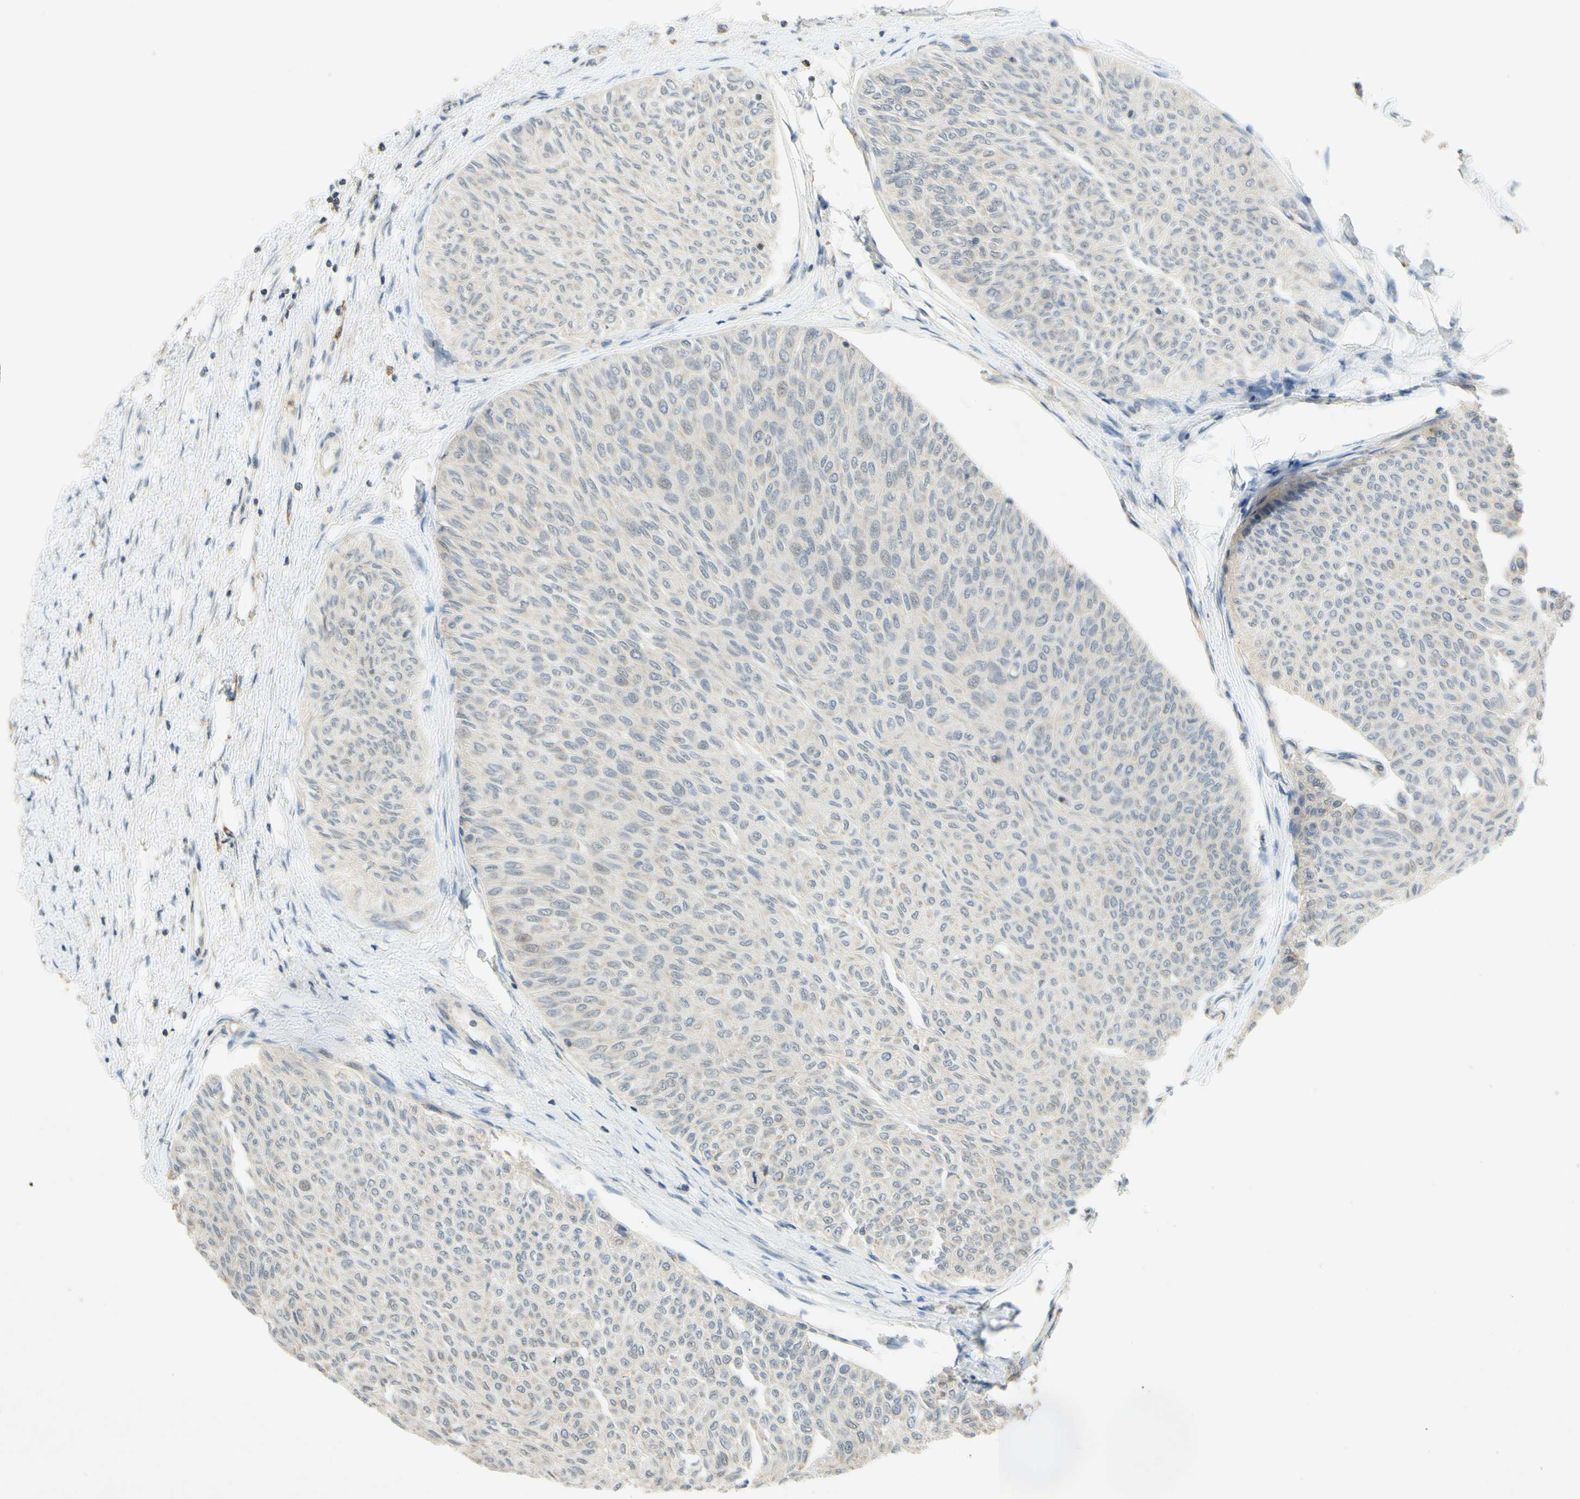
{"staining": {"intensity": "negative", "quantity": "none", "location": "none"}, "tissue": "urothelial cancer", "cell_type": "Tumor cells", "image_type": "cancer", "snomed": [{"axis": "morphology", "description": "Urothelial carcinoma, Low grade"}, {"axis": "topography", "description": "Urinary bladder"}], "caption": "The image displays no significant positivity in tumor cells of urothelial carcinoma (low-grade).", "gene": "GATA1", "patient": {"sex": "male", "age": 78}}